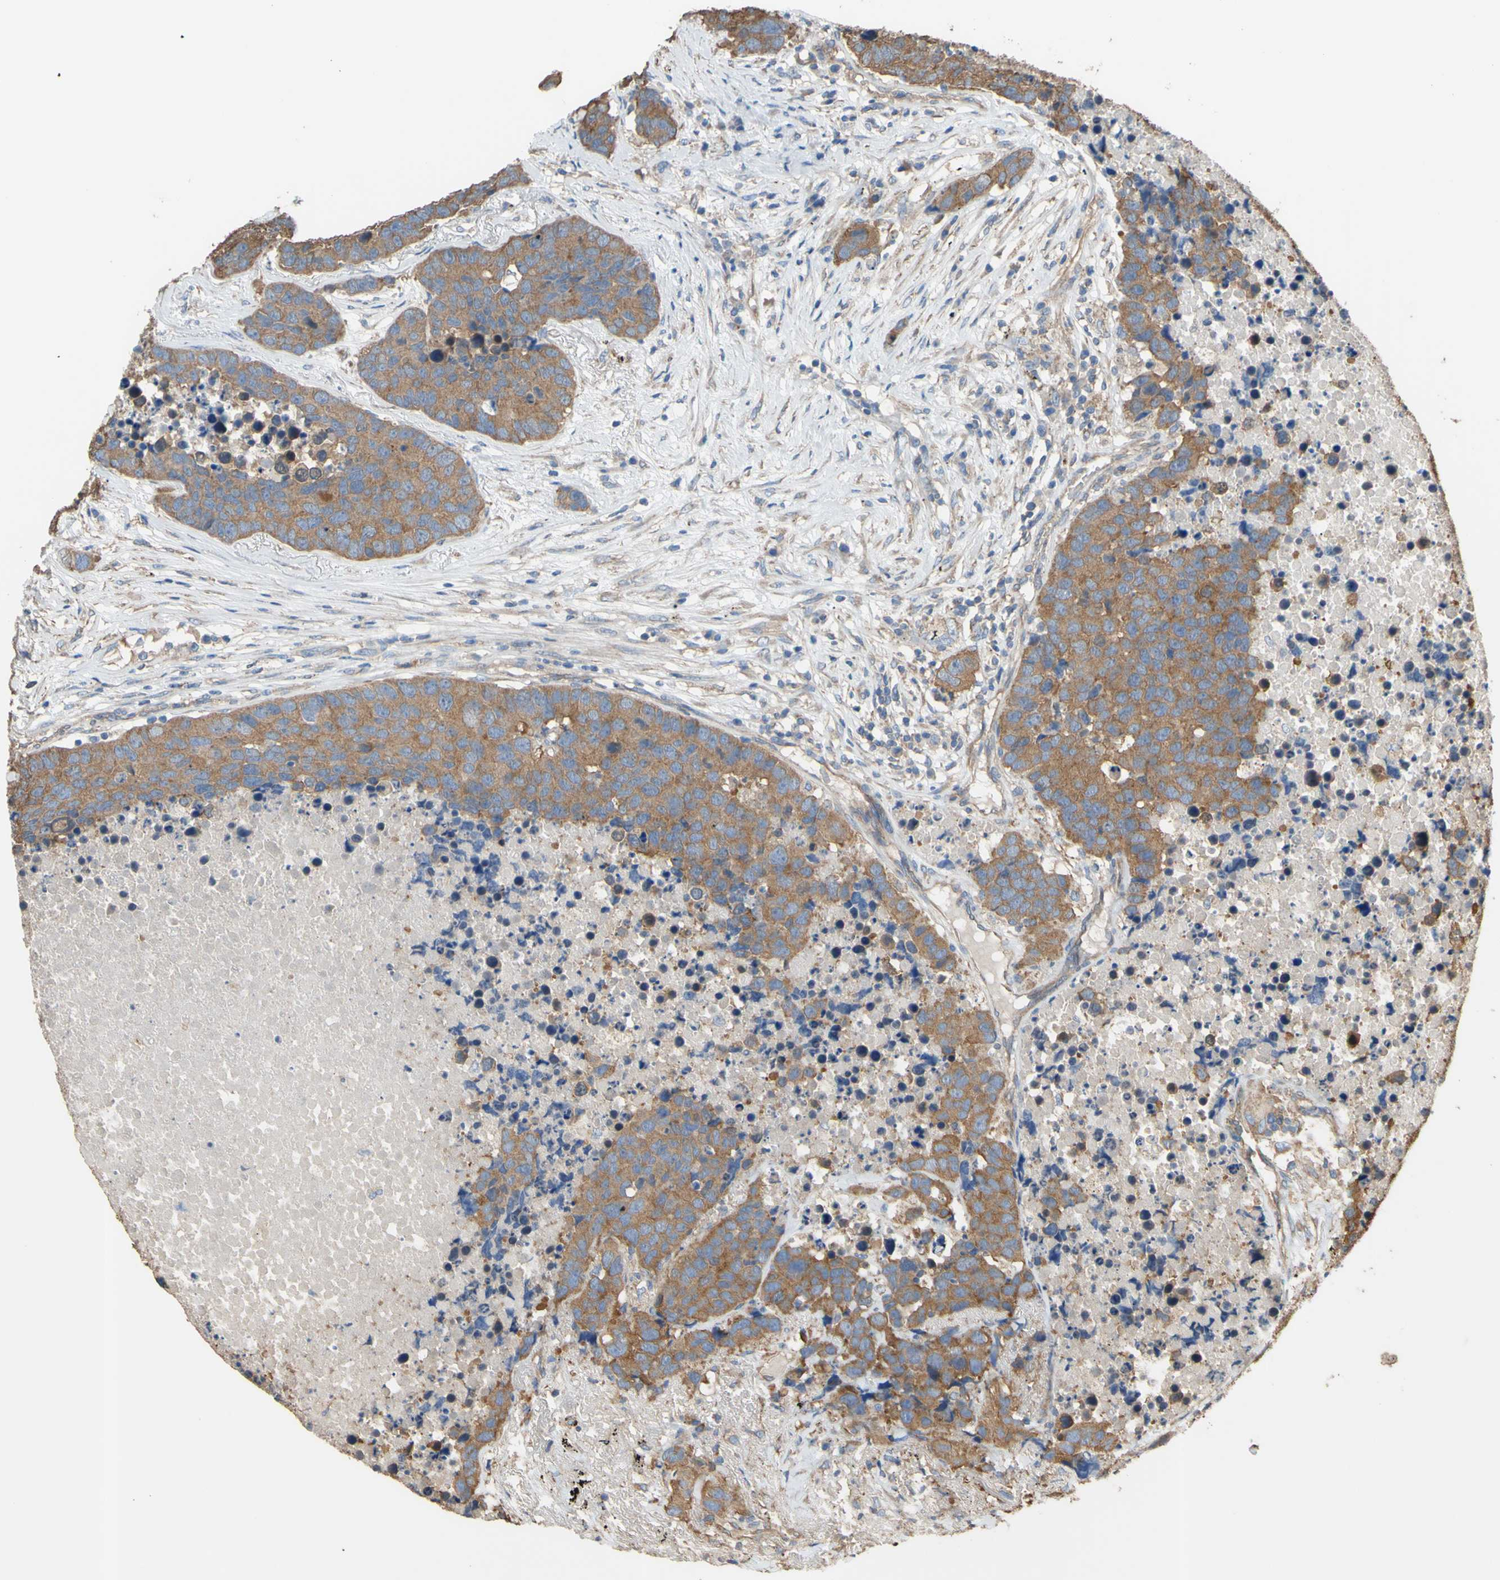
{"staining": {"intensity": "strong", "quantity": ">75%", "location": "cytoplasmic/membranous"}, "tissue": "carcinoid", "cell_type": "Tumor cells", "image_type": "cancer", "snomed": [{"axis": "morphology", "description": "Carcinoid, malignant, NOS"}, {"axis": "topography", "description": "Lung"}], "caption": "Human malignant carcinoid stained with a protein marker exhibits strong staining in tumor cells.", "gene": "CTTN", "patient": {"sex": "male", "age": 60}}